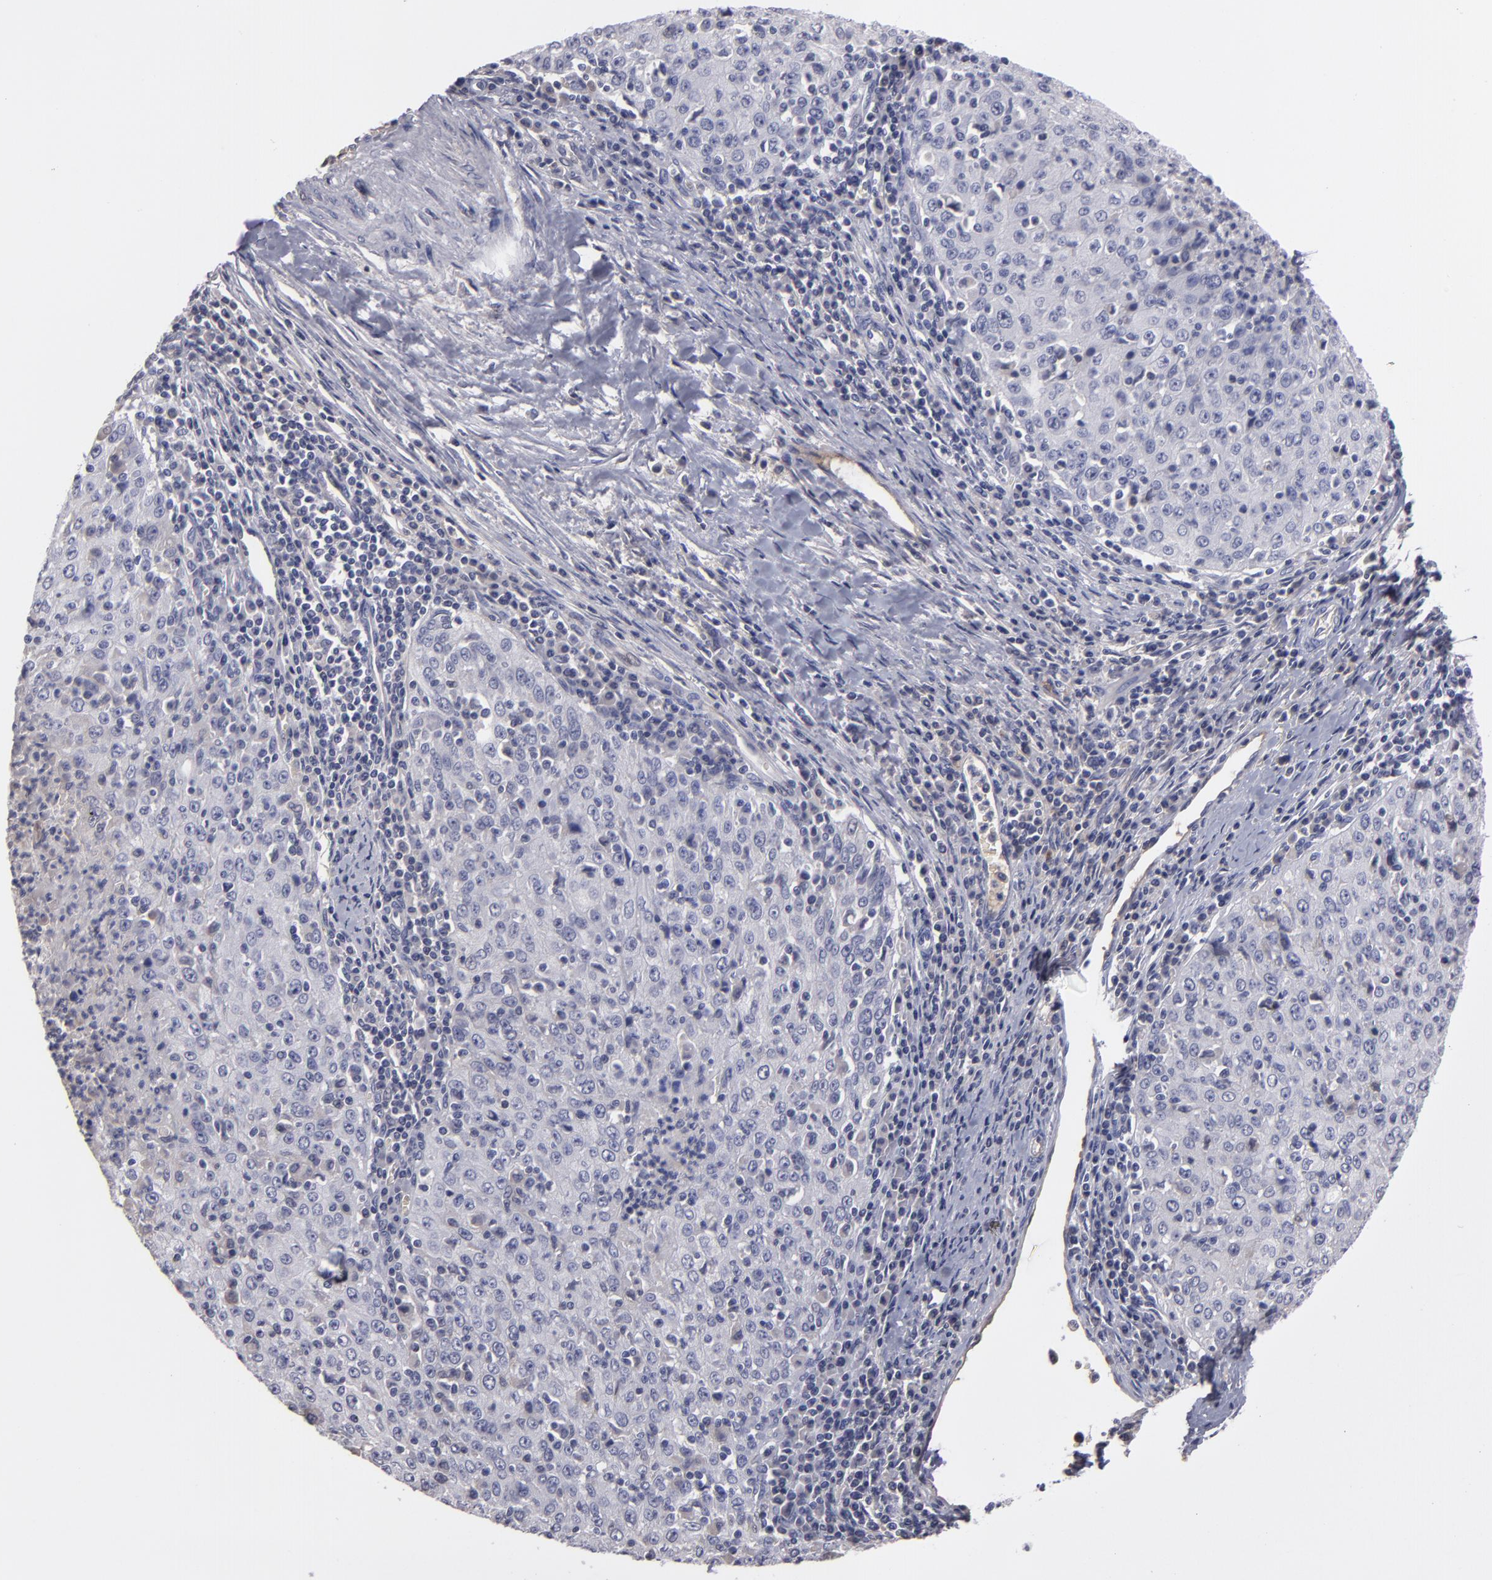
{"staining": {"intensity": "negative", "quantity": "none", "location": "none"}, "tissue": "cervical cancer", "cell_type": "Tumor cells", "image_type": "cancer", "snomed": [{"axis": "morphology", "description": "Squamous cell carcinoma, NOS"}, {"axis": "topography", "description": "Cervix"}], "caption": "IHC image of neoplastic tissue: human cervical squamous cell carcinoma stained with DAB displays no significant protein positivity in tumor cells.", "gene": "ITIH4", "patient": {"sex": "female", "age": 27}}